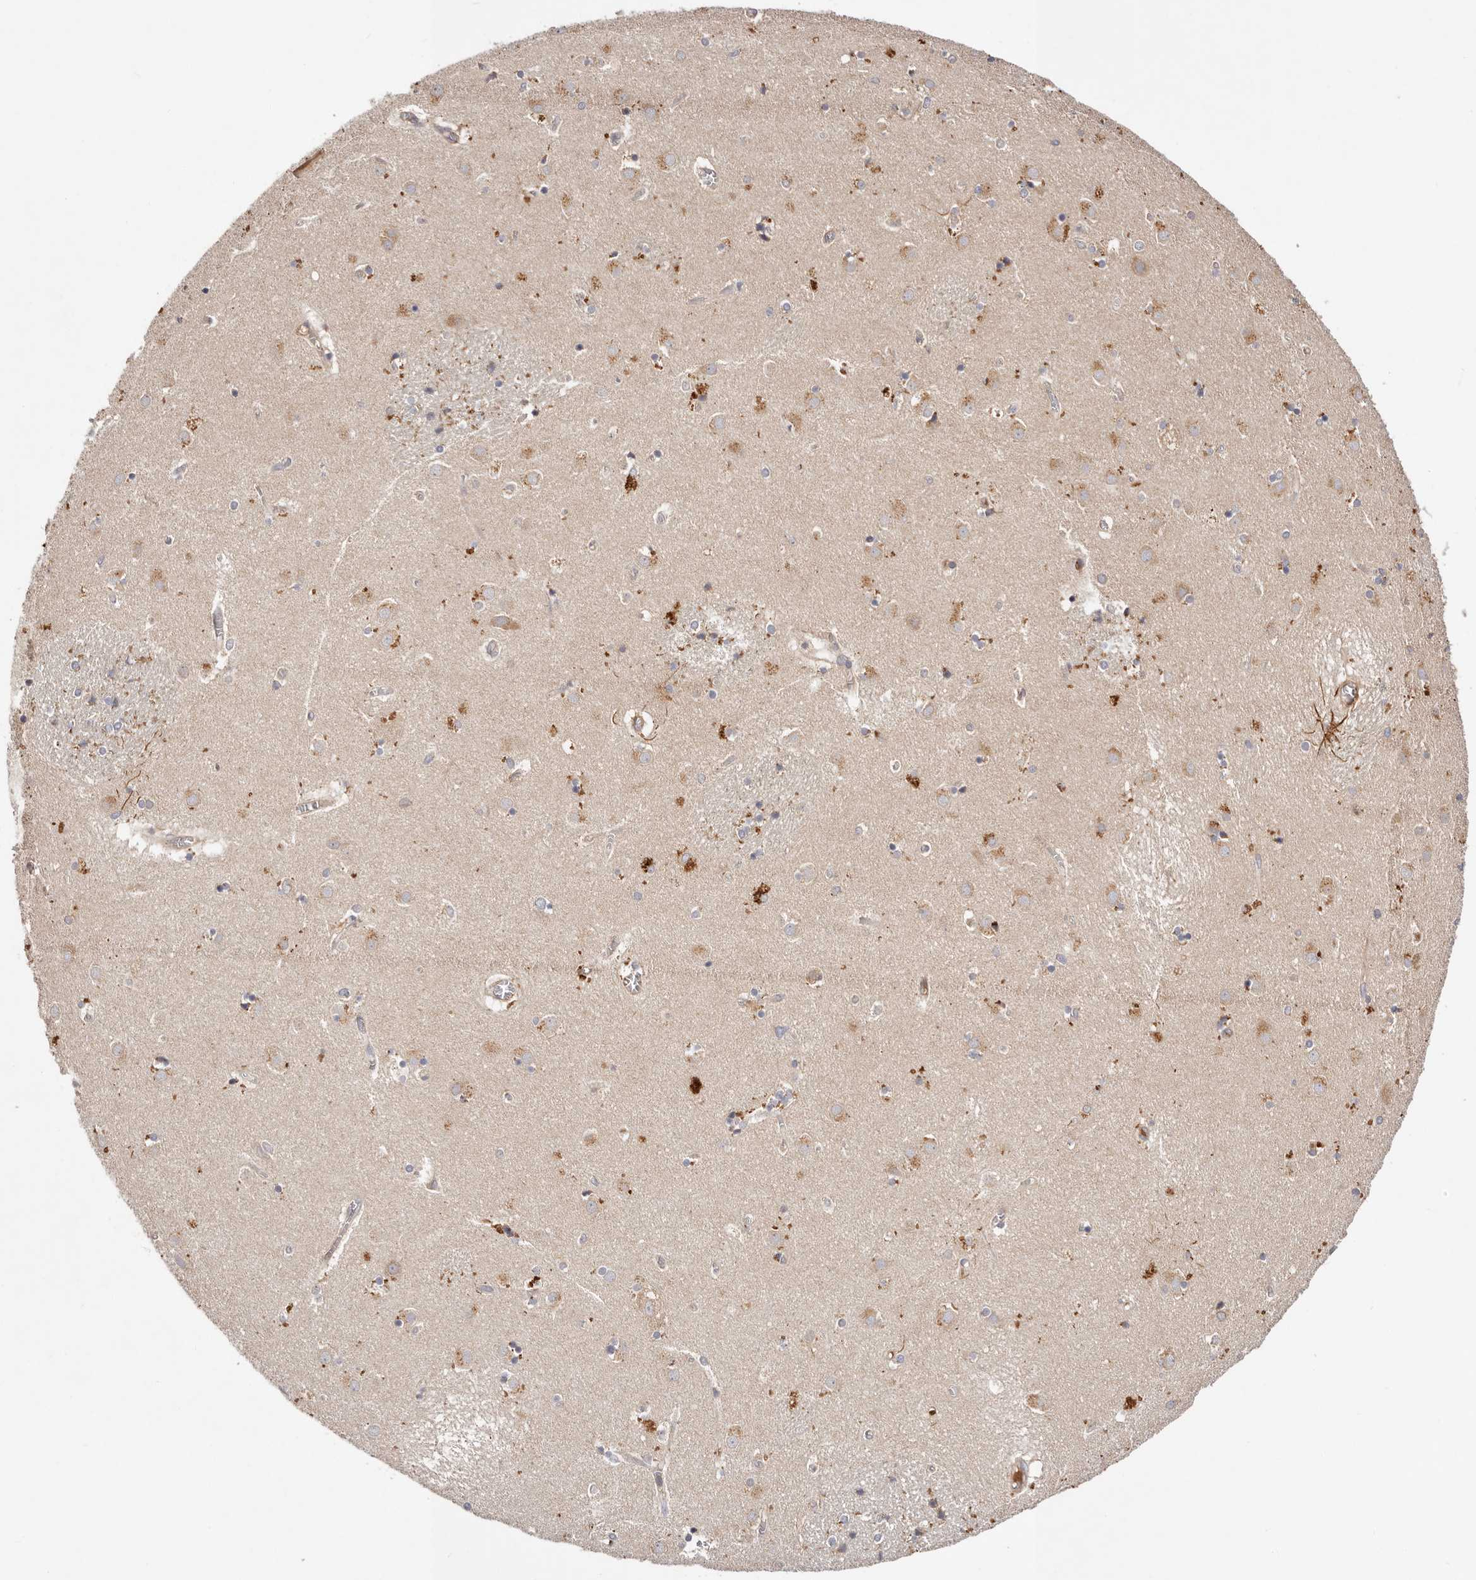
{"staining": {"intensity": "moderate", "quantity": "<25%", "location": "cytoplasmic/membranous"}, "tissue": "caudate", "cell_type": "Glial cells", "image_type": "normal", "snomed": [{"axis": "morphology", "description": "Normal tissue, NOS"}, {"axis": "topography", "description": "Lateral ventricle wall"}], "caption": "Moderate cytoplasmic/membranous protein positivity is present in about <25% of glial cells in caudate.", "gene": "MACF1", "patient": {"sex": "male", "age": 70}}